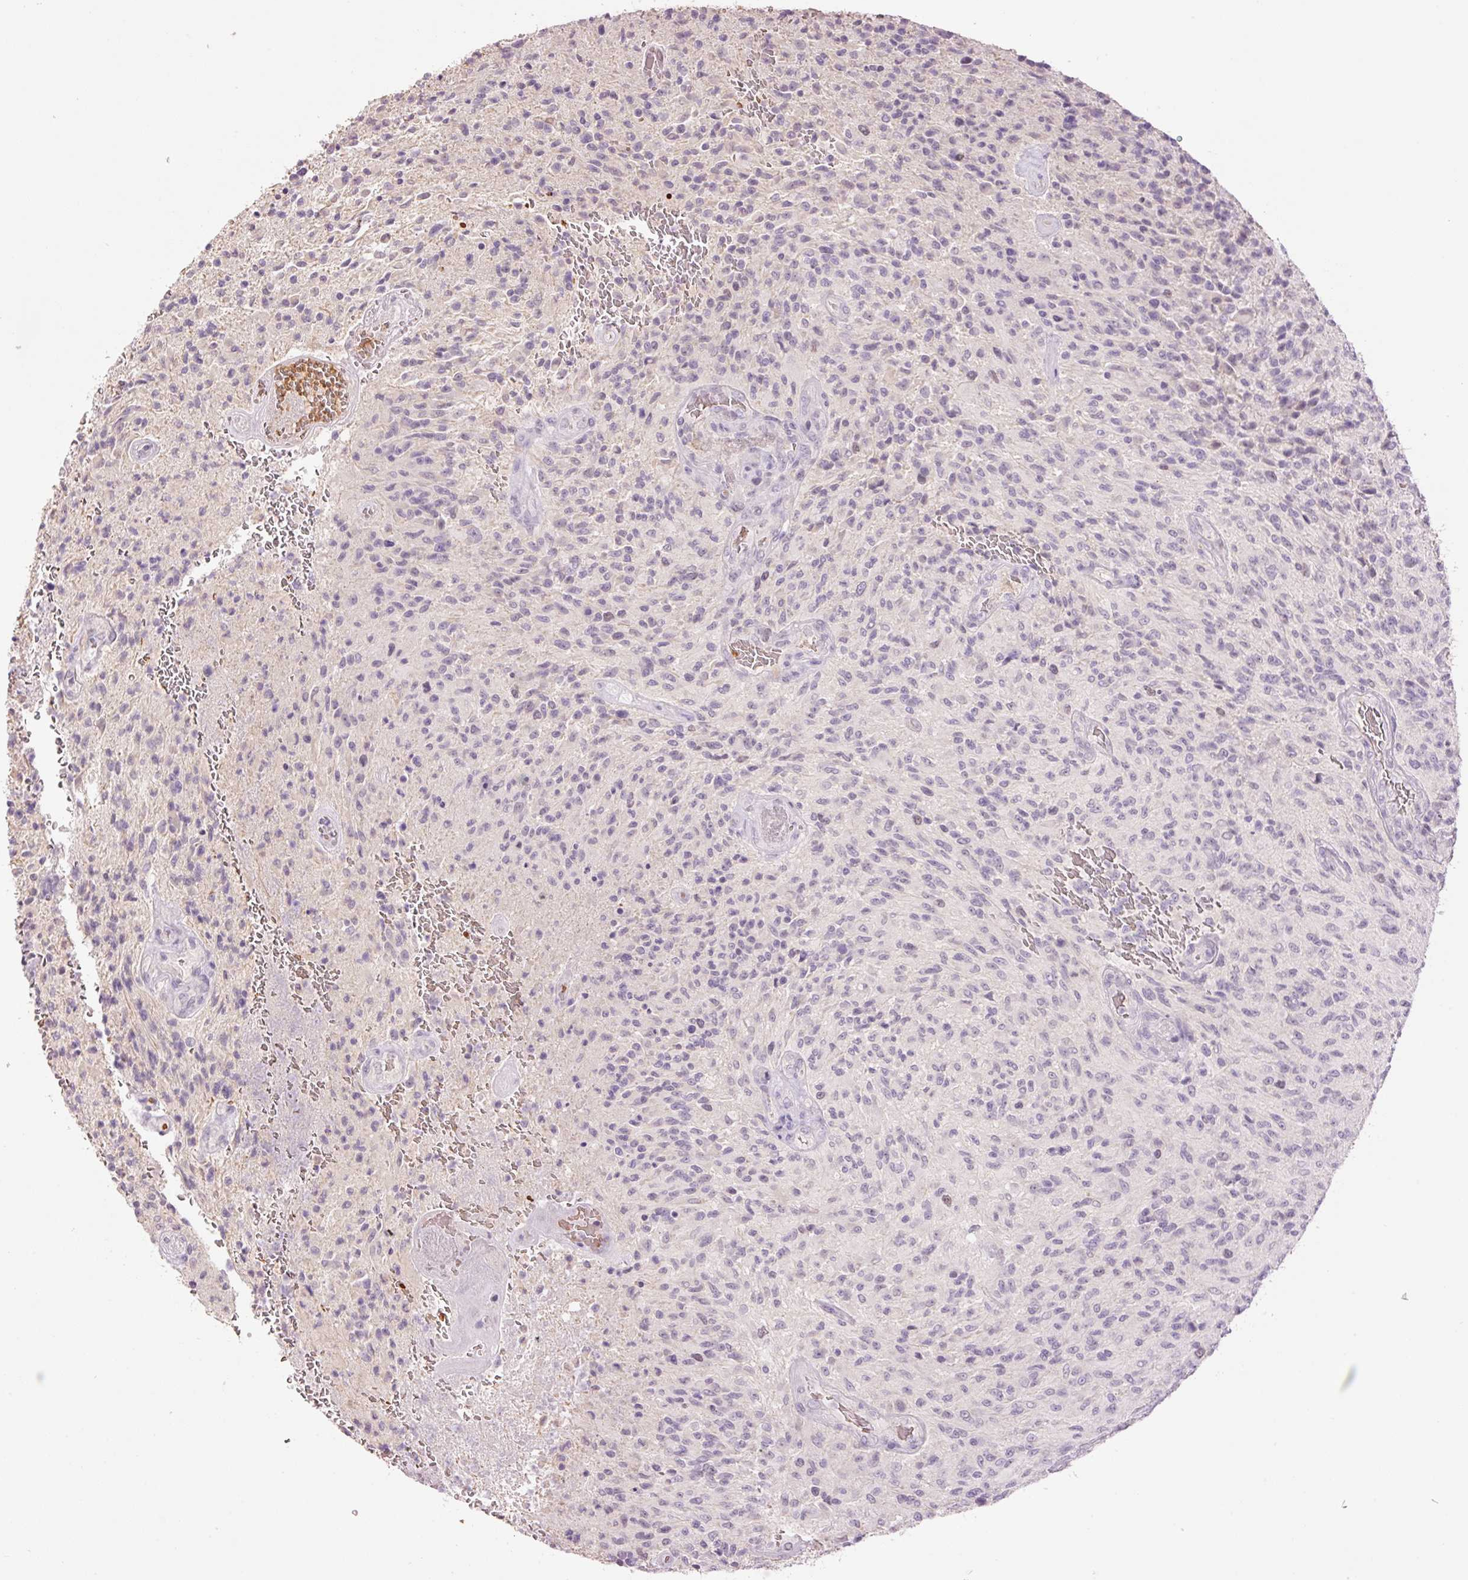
{"staining": {"intensity": "negative", "quantity": "none", "location": "none"}, "tissue": "glioma", "cell_type": "Tumor cells", "image_type": "cancer", "snomed": [{"axis": "morphology", "description": "Normal tissue, NOS"}, {"axis": "morphology", "description": "Glioma, malignant, High grade"}, {"axis": "topography", "description": "Cerebral cortex"}], "caption": "Tumor cells show no significant expression in malignant glioma (high-grade).", "gene": "LY6G6D", "patient": {"sex": "male", "age": 56}}